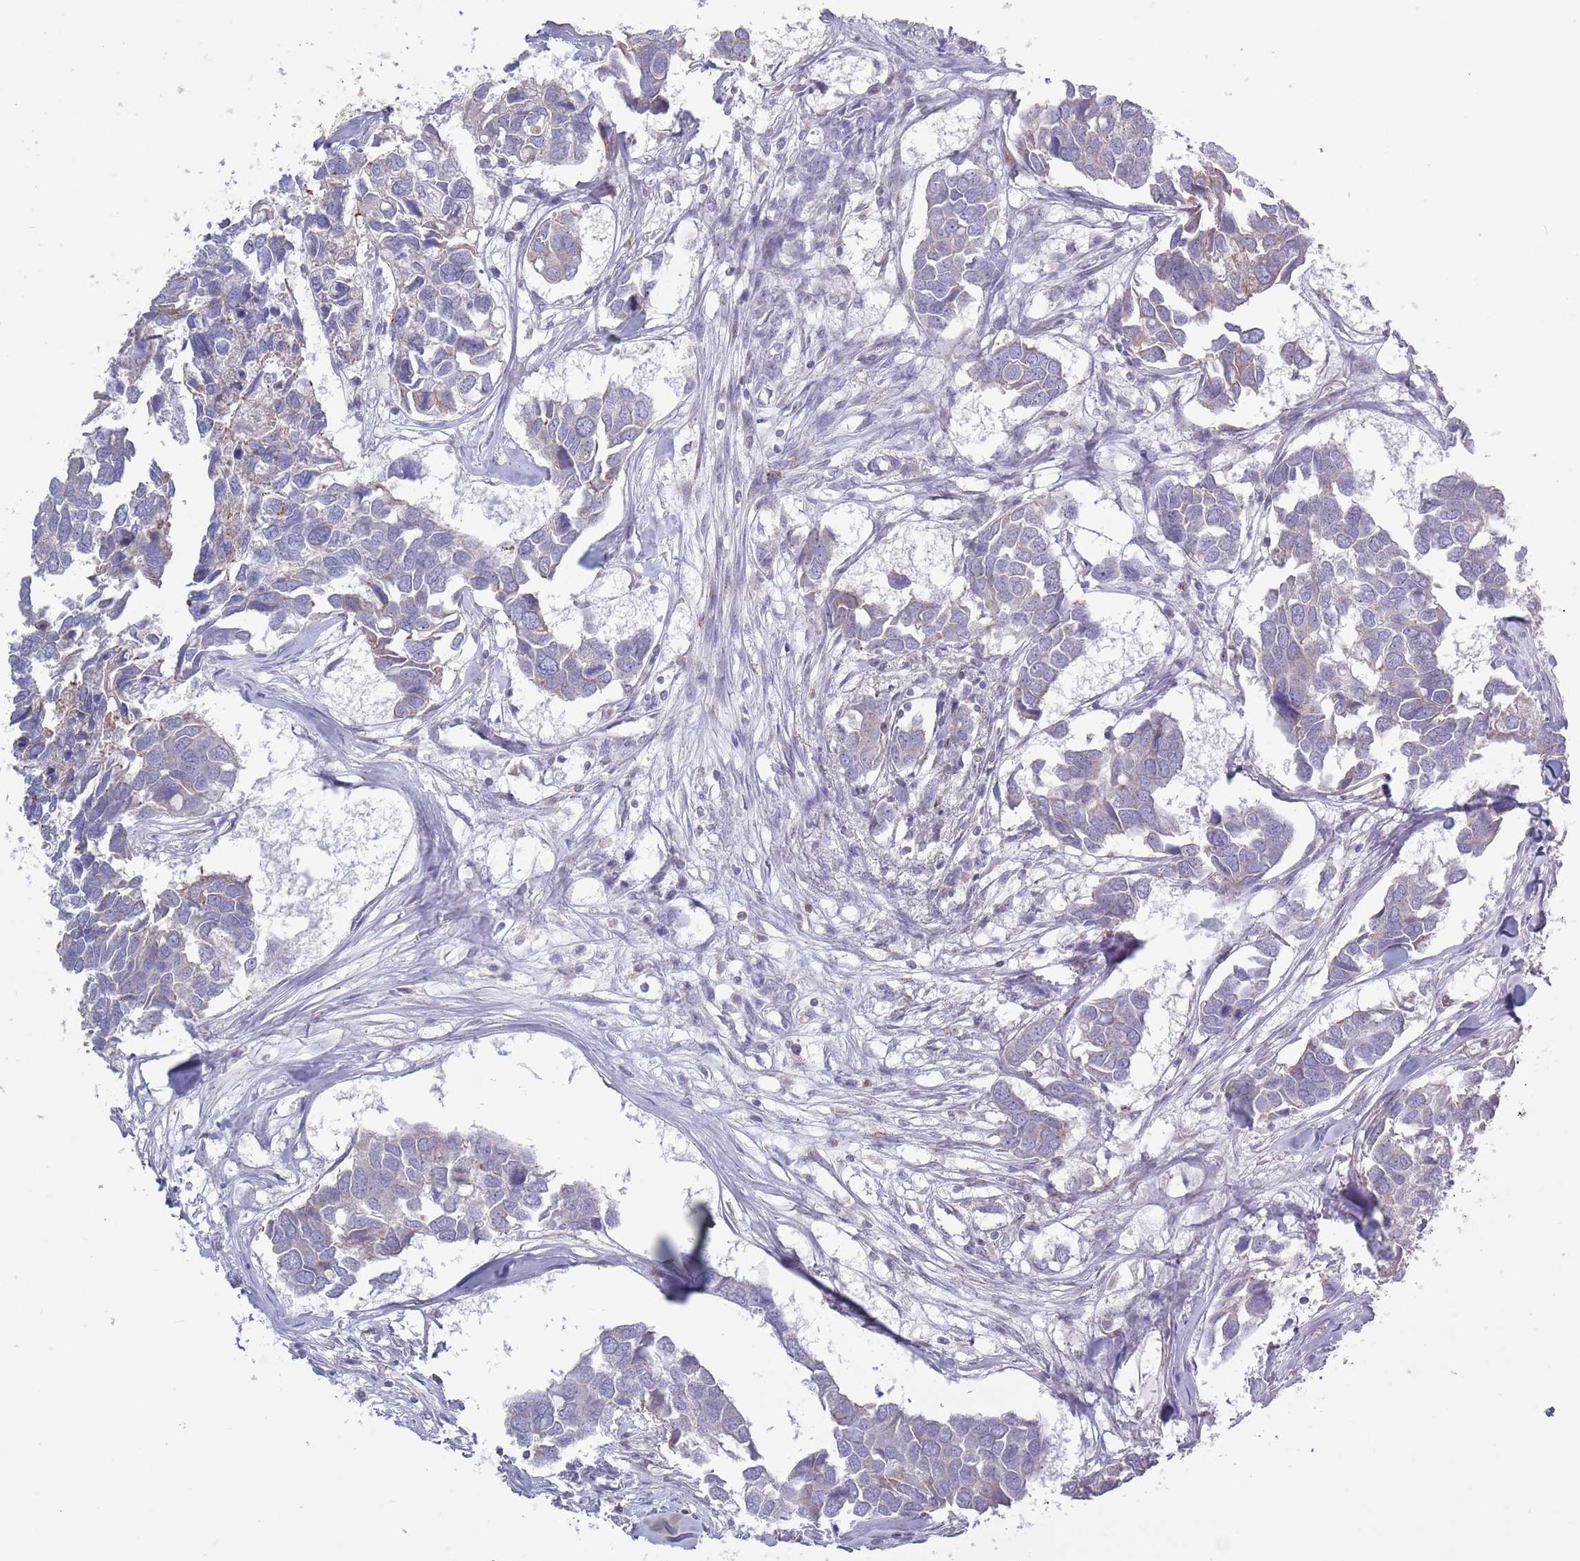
{"staining": {"intensity": "weak", "quantity": "<25%", "location": "cytoplasmic/membranous"}, "tissue": "breast cancer", "cell_type": "Tumor cells", "image_type": "cancer", "snomed": [{"axis": "morphology", "description": "Duct carcinoma"}, {"axis": "topography", "description": "Breast"}], "caption": "Immunohistochemistry of human breast cancer displays no expression in tumor cells.", "gene": "ACSBG1", "patient": {"sex": "female", "age": 83}}